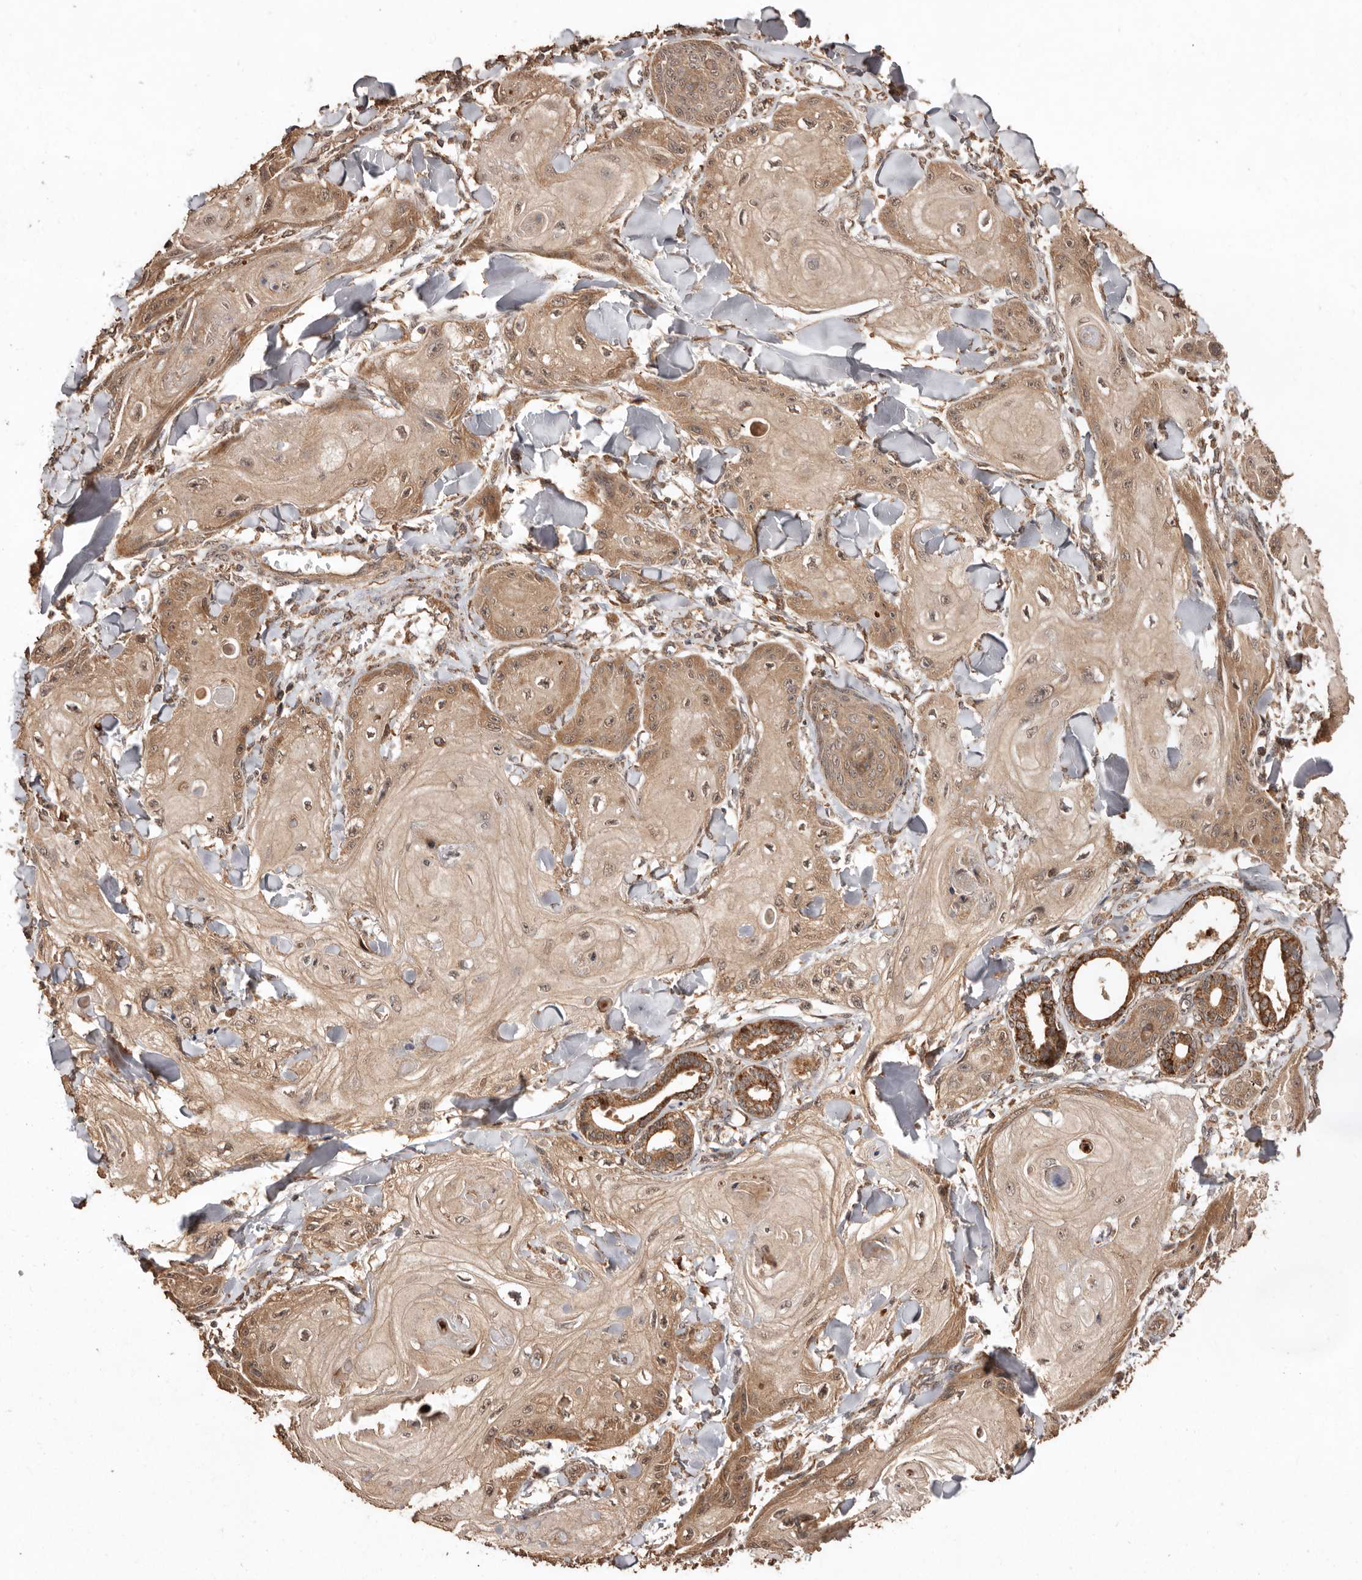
{"staining": {"intensity": "moderate", "quantity": ">75%", "location": "cytoplasmic/membranous,nuclear"}, "tissue": "skin cancer", "cell_type": "Tumor cells", "image_type": "cancer", "snomed": [{"axis": "morphology", "description": "Squamous cell carcinoma, NOS"}, {"axis": "topography", "description": "Skin"}], "caption": "High-power microscopy captured an IHC photomicrograph of skin cancer (squamous cell carcinoma), revealing moderate cytoplasmic/membranous and nuclear positivity in approximately >75% of tumor cells. (IHC, brightfield microscopy, high magnification).", "gene": "RWDD1", "patient": {"sex": "male", "age": 74}}